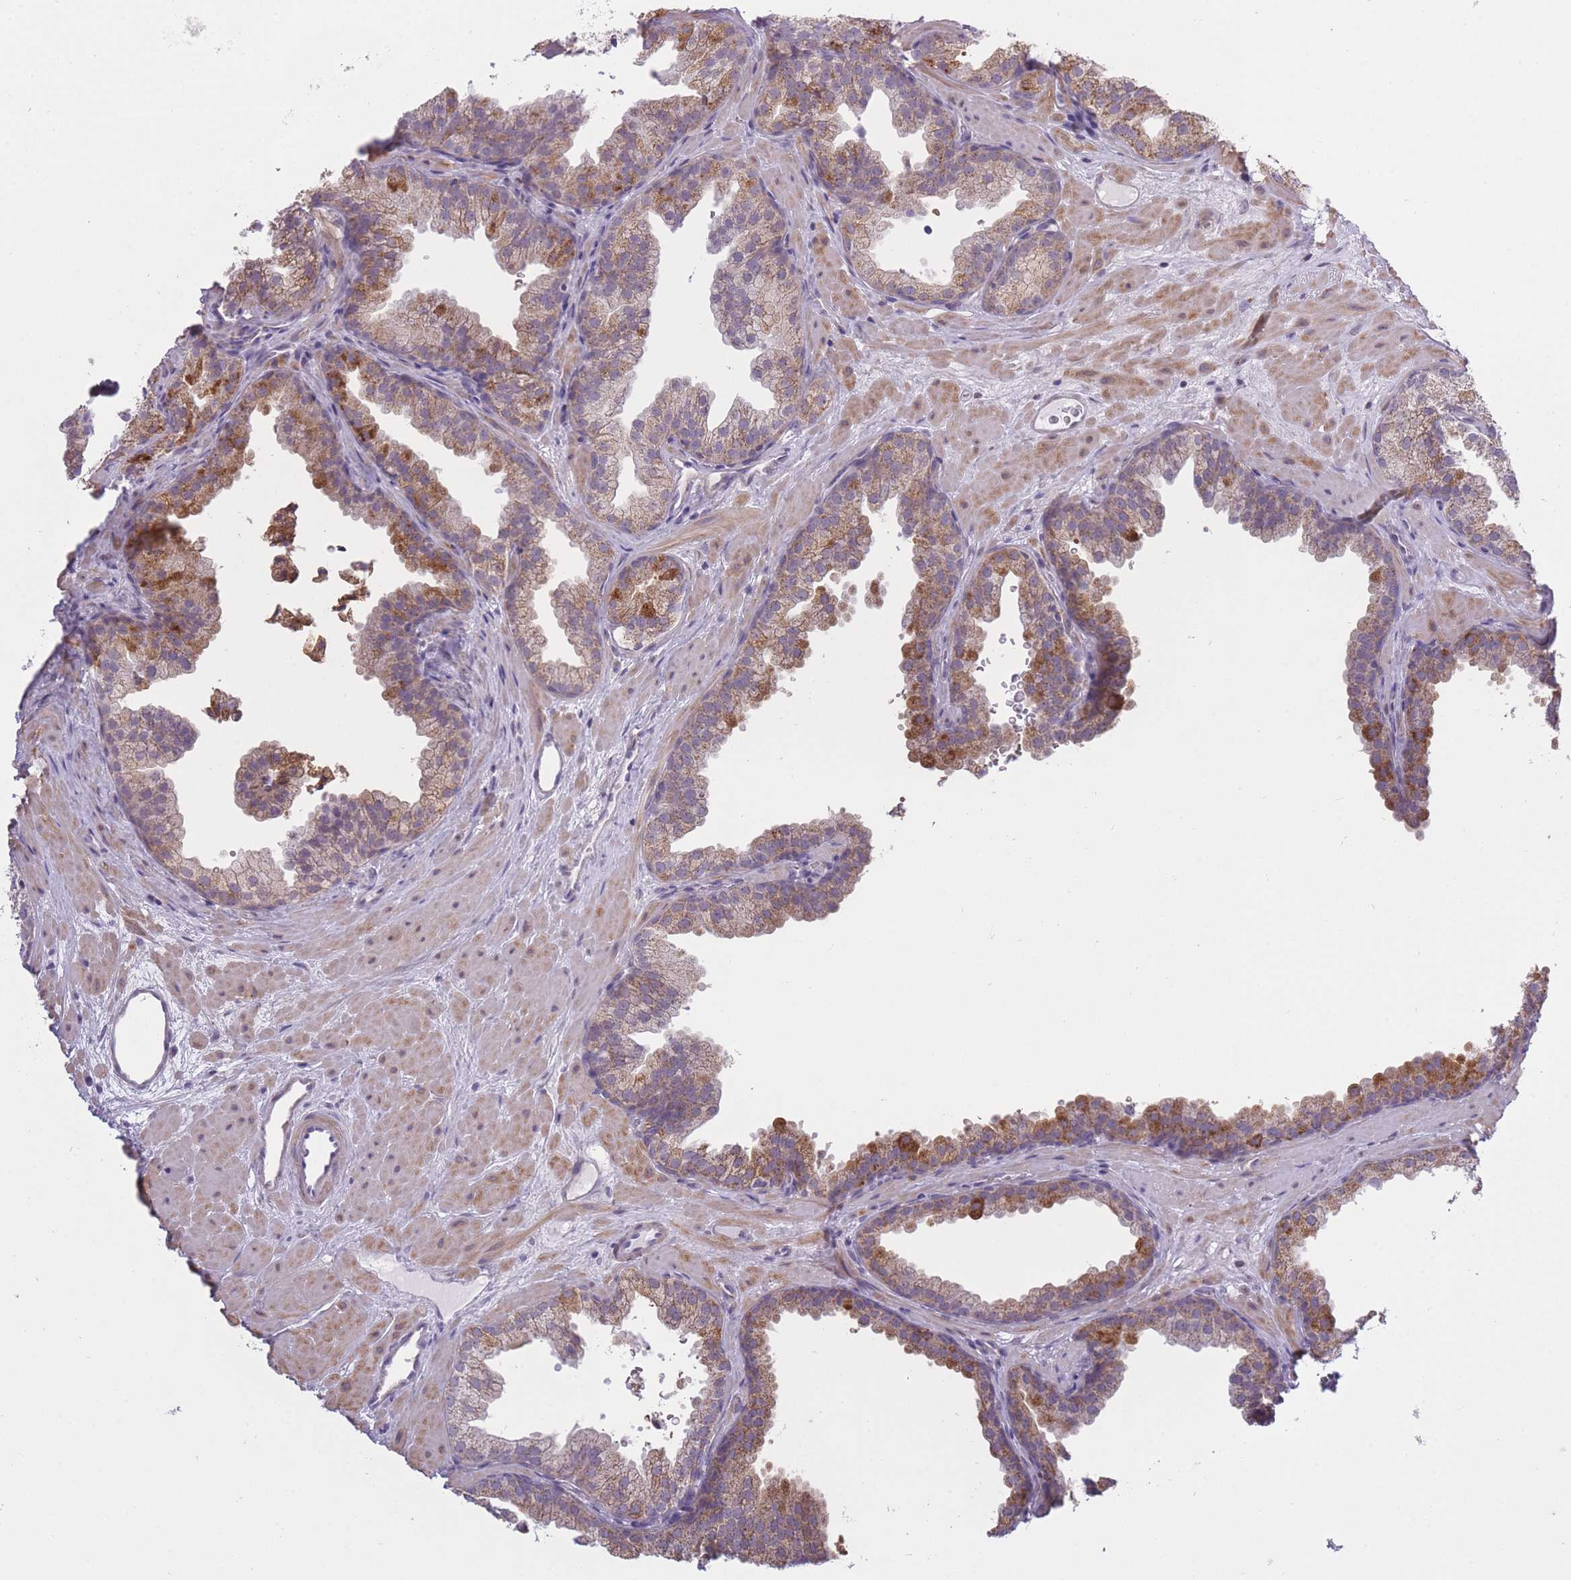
{"staining": {"intensity": "moderate", "quantity": ">75%", "location": "cytoplasmic/membranous"}, "tissue": "prostate", "cell_type": "Glandular cells", "image_type": "normal", "snomed": [{"axis": "morphology", "description": "Normal tissue, NOS"}, {"axis": "topography", "description": "Prostate"}], "caption": "DAB (3,3'-diaminobenzidine) immunohistochemical staining of normal human prostate demonstrates moderate cytoplasmic/membranous protein positivity in approximately >75% of glandular cells.", "gene": "ZBTB24", "patient": {"sex": "male", "age": 37}}